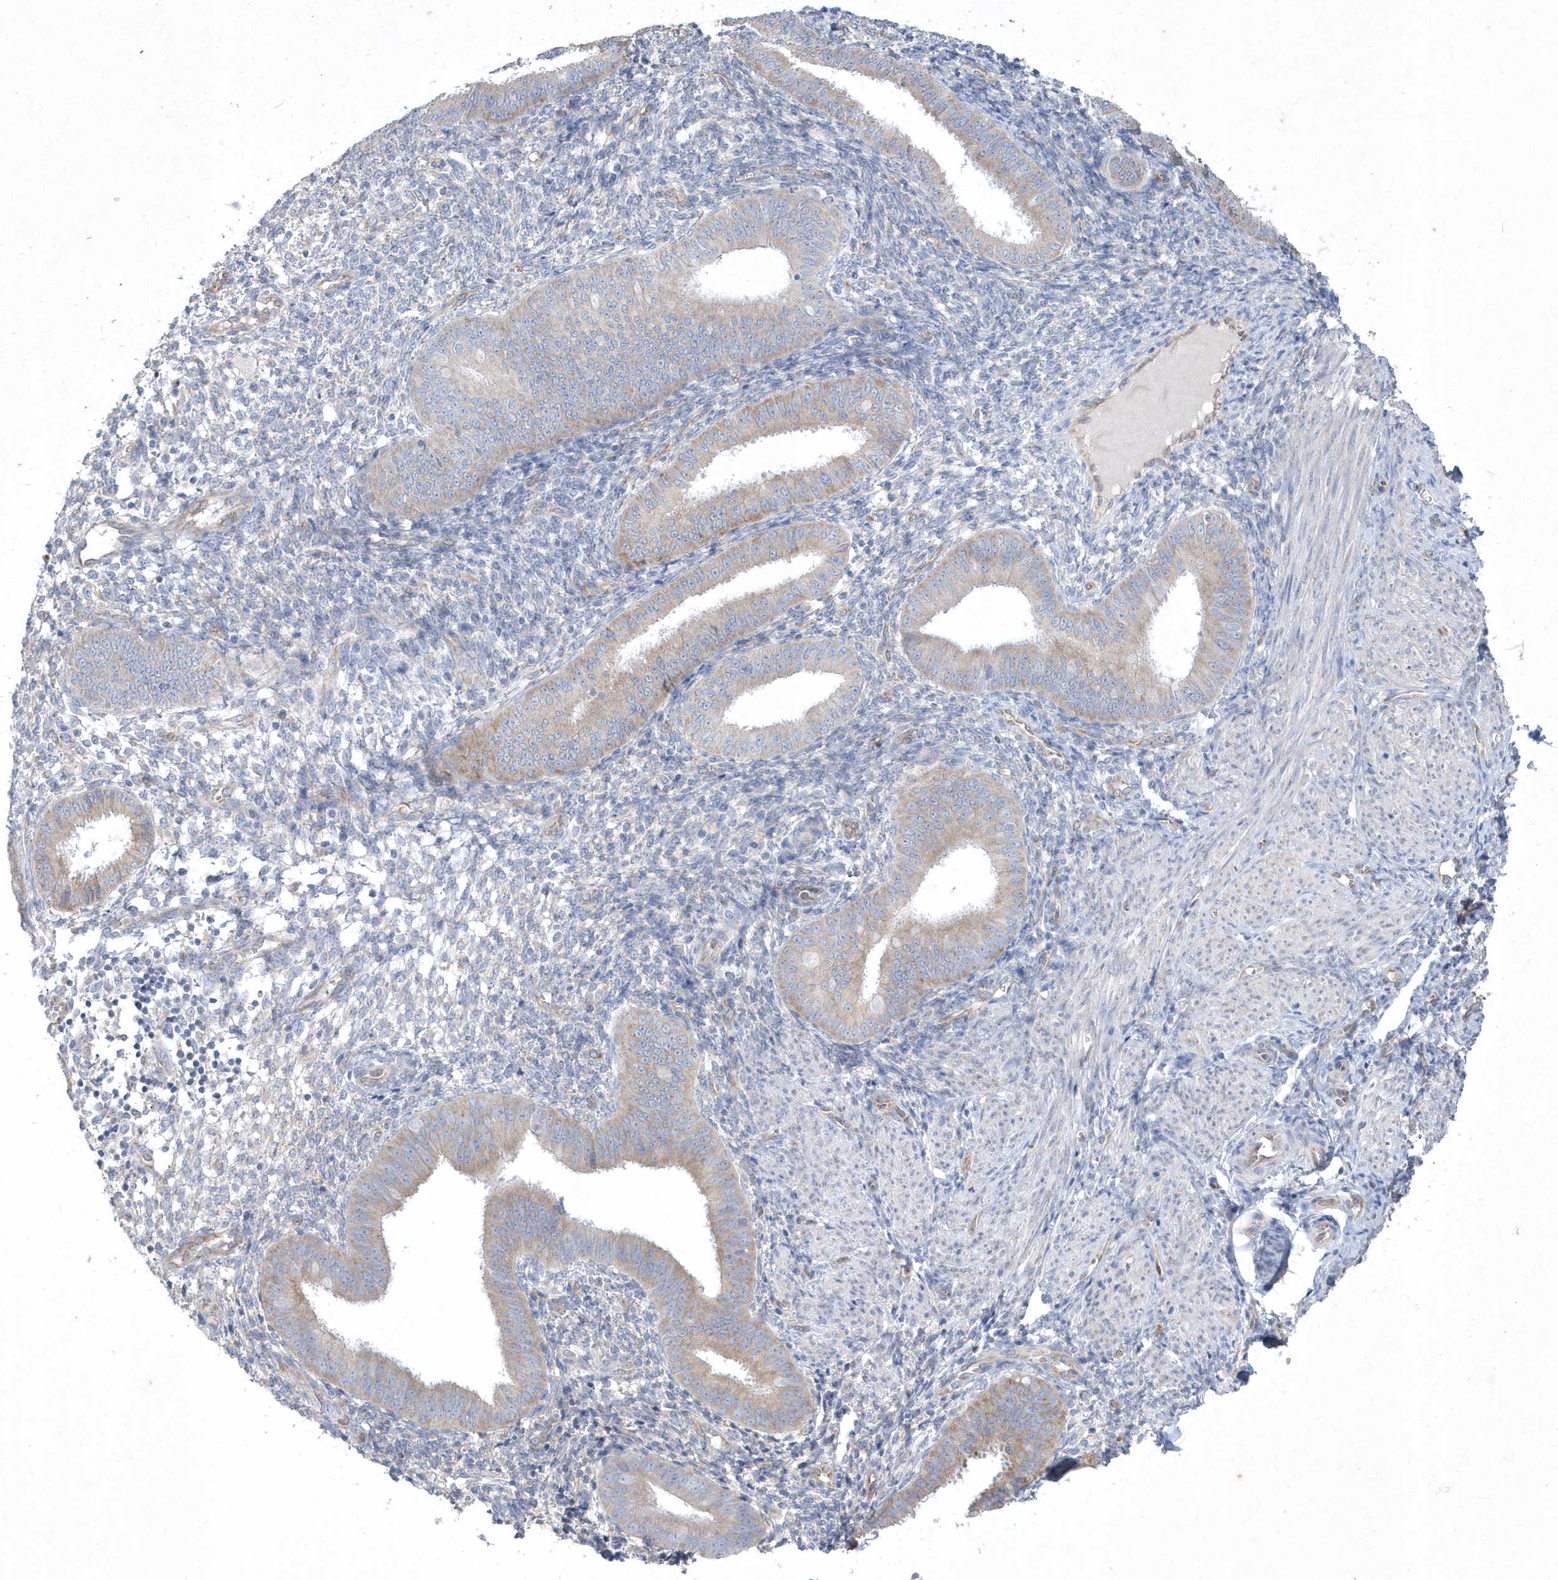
{"staining": {"intensity": "negative", "quantity": "none", "location": "none"}, "tissue": "endometrium", "cell_type": "Cells in endometrial stroma", "image_type": "normal", "snomed": [{"axis": "morphology", "description": "Normal tissue, NOS"}, {"axis": "topography", "description": "Uterus"}, {"axis": "topography", "description": "Endometrium"}], "caption": "DAB immunohistochemical staining of benign endometrium reveals no significant positivity in cells in endometrial stroma. Nuclei are stained in blue.", "gene": "DGAT1", "patient": {"sex": "female", "age": 48}}